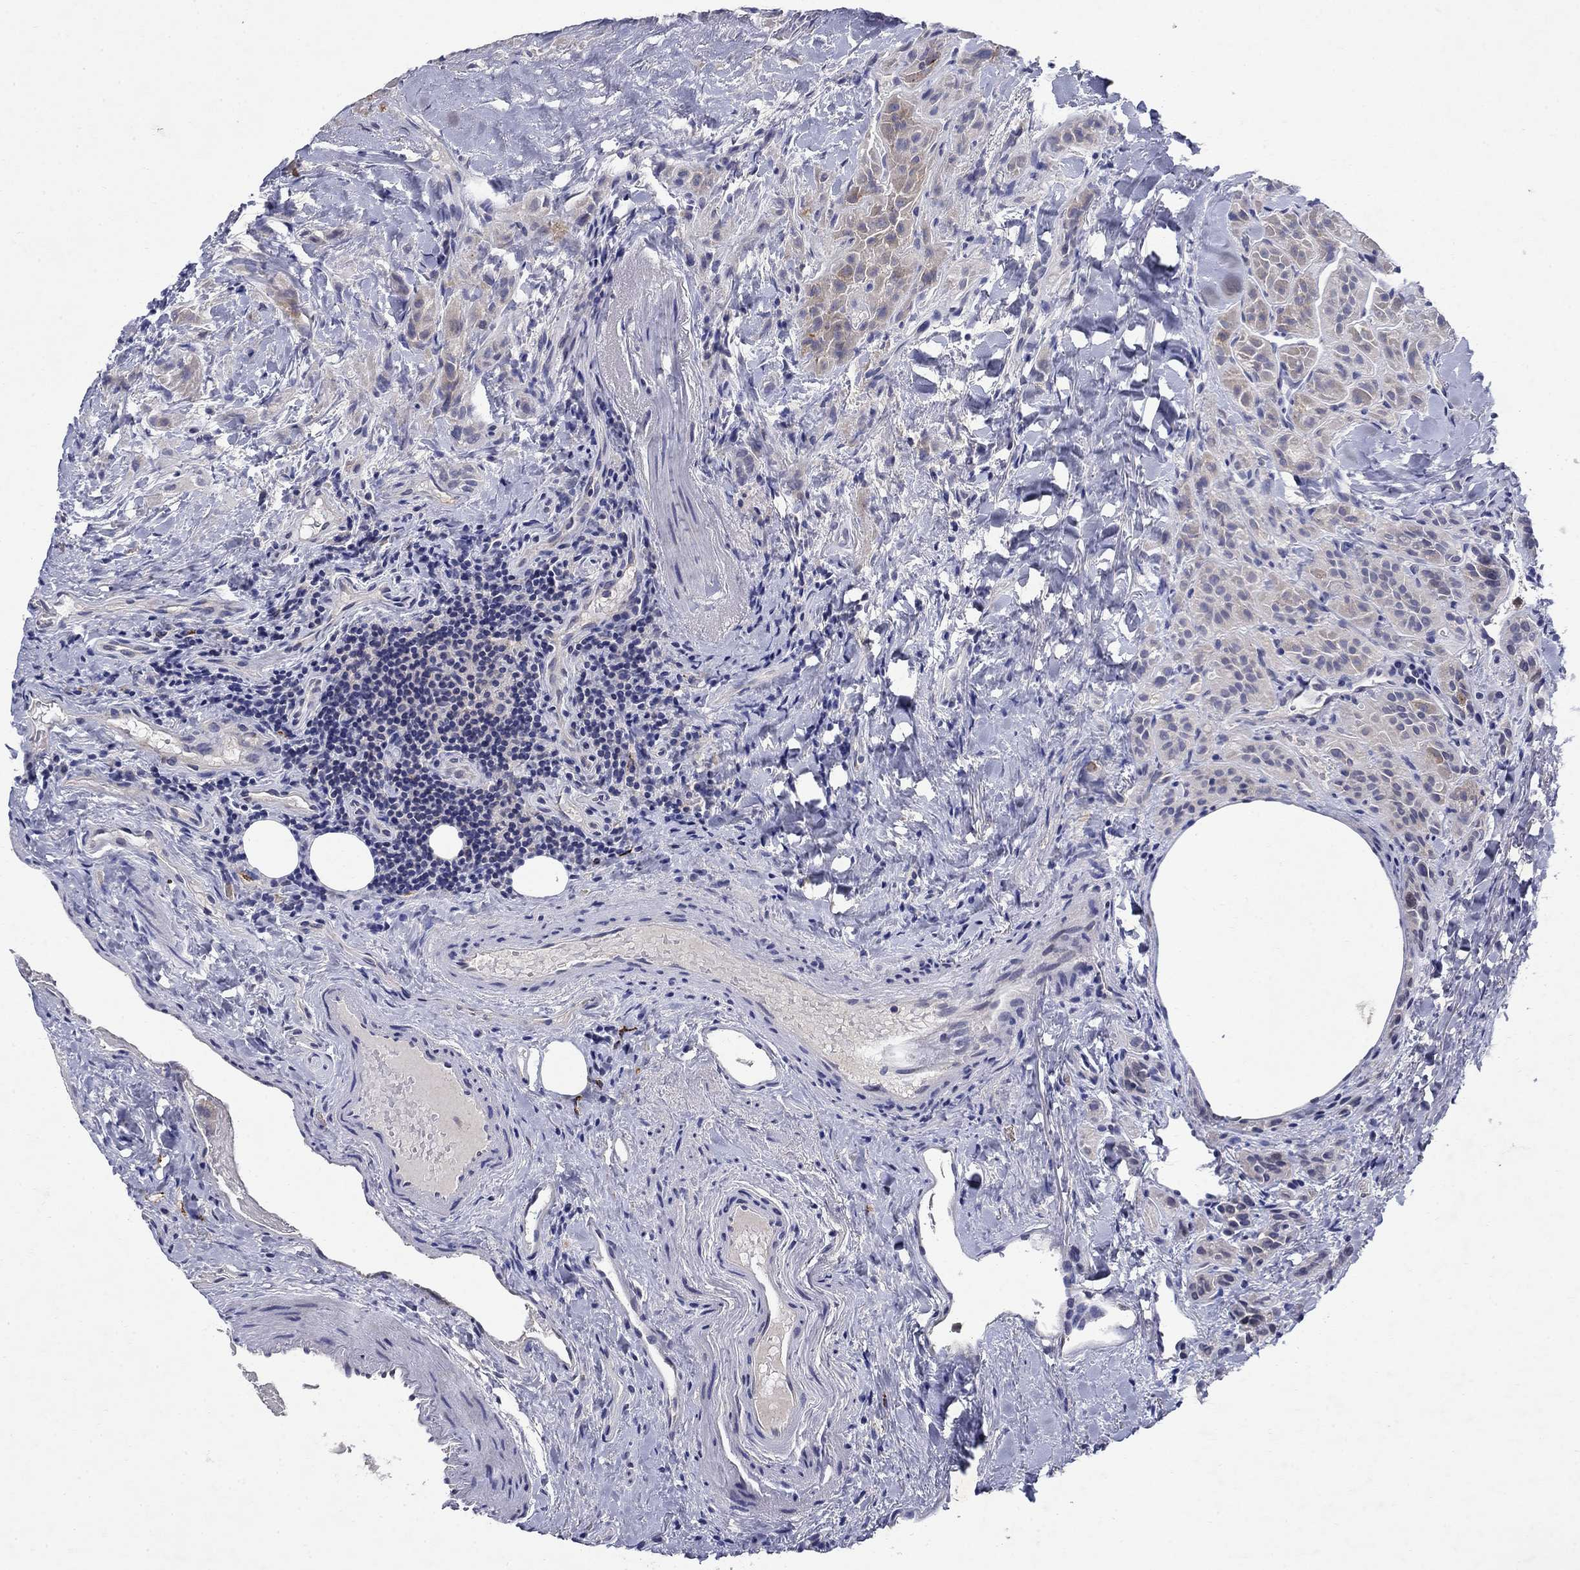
{"staining": {"intensity": "negative", "quantity": "none", "location": "none"}, "tissue": "thyroid cancer", "cell_type": "Tumor cells", "image_type": "cancer", "snomed": [{"axis": "morphology", "description": "Papillary adenocarcinoma, NOS"}, {"axis": "topography", "description": "Thyroid gland"}], "caption": "This micrograph is of thyroid cancer (papillary adenocarcinoma) stained with immunohistochemistry to label a protein in brown with the nuclei are counter-stained blue. There is no staining in tumor cells.", "gene": "STAB2", "patient": {"sex": "female", "age": 45}}